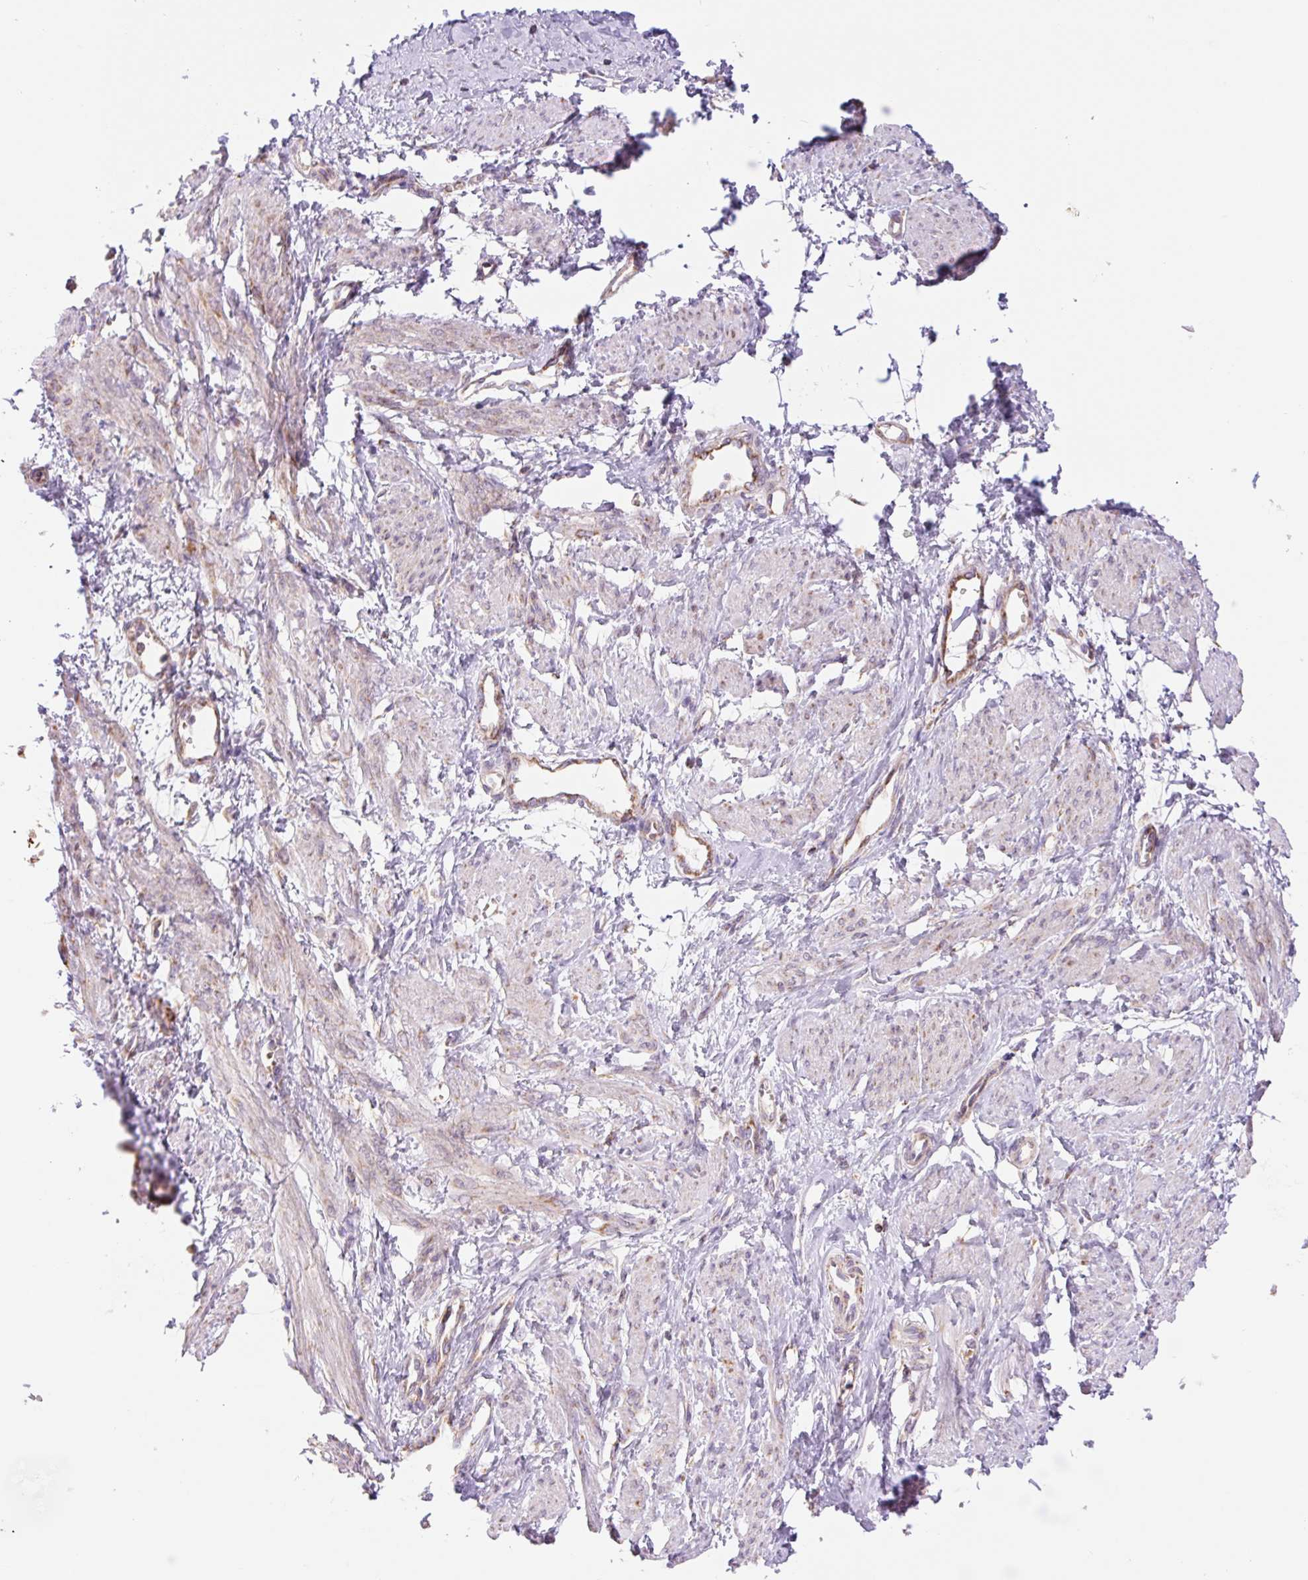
{"staining": {"intensity": "weak", "quantity": "<25%", "location": "cytoplasmic/membranous"}, "tissue": "smooth muscle", "cell_type": "Smooth muscle cells", "image_type": "normal", "snomed": [{"axis": "morphology", "description": "Normal tissue, NOS"}, {"axis": "topography", "description": "Smooth muscle"}, {"axis": "topography", "description": "Uterus"}], "caption": "This is a image of immunohistochemistry staining of normal smooth muscle, which shows no positivity in smooth muscle cells.", "gene": "GOSR2", "patient": {"sex": "female", "age": 39}}